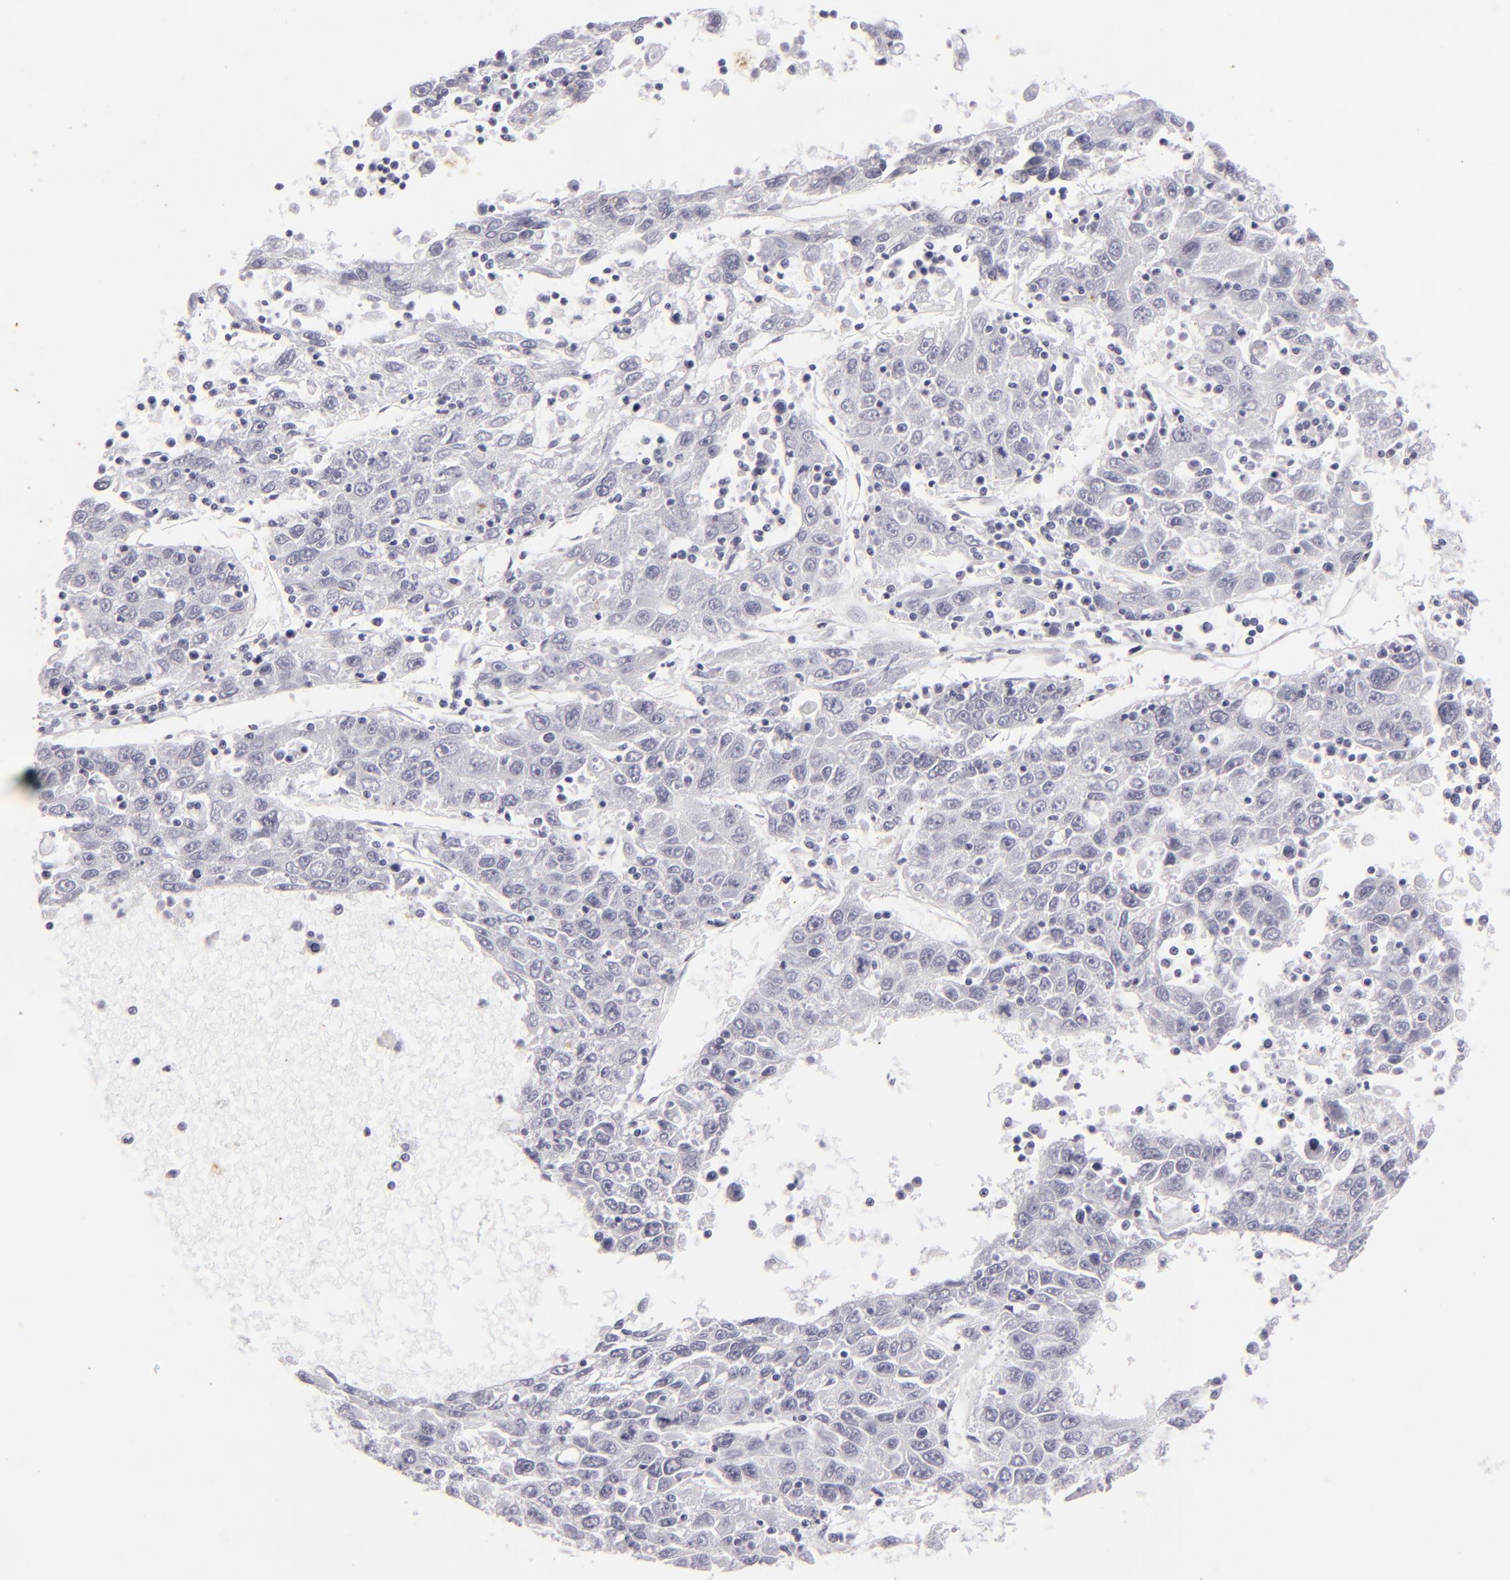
{"staining": {"intensity": "negative", "quantity": "none", "location": "none"}, "tissue": "liver cancer", "cell_type": "Tumor cells", "image_type": "cancer", "snomed": [{"axis": "morphology", "description": "Carcinoma, Hepatocellular, NOS"}, {"axis": "topography", "description": "Liver"}], "caption": "Immunohistochemical staining of liver hepatocellular carcinoma shows no significant positivity in tumor cells.", "gene": "KRT1", "patient": {"sex": "male", "age": 49}}